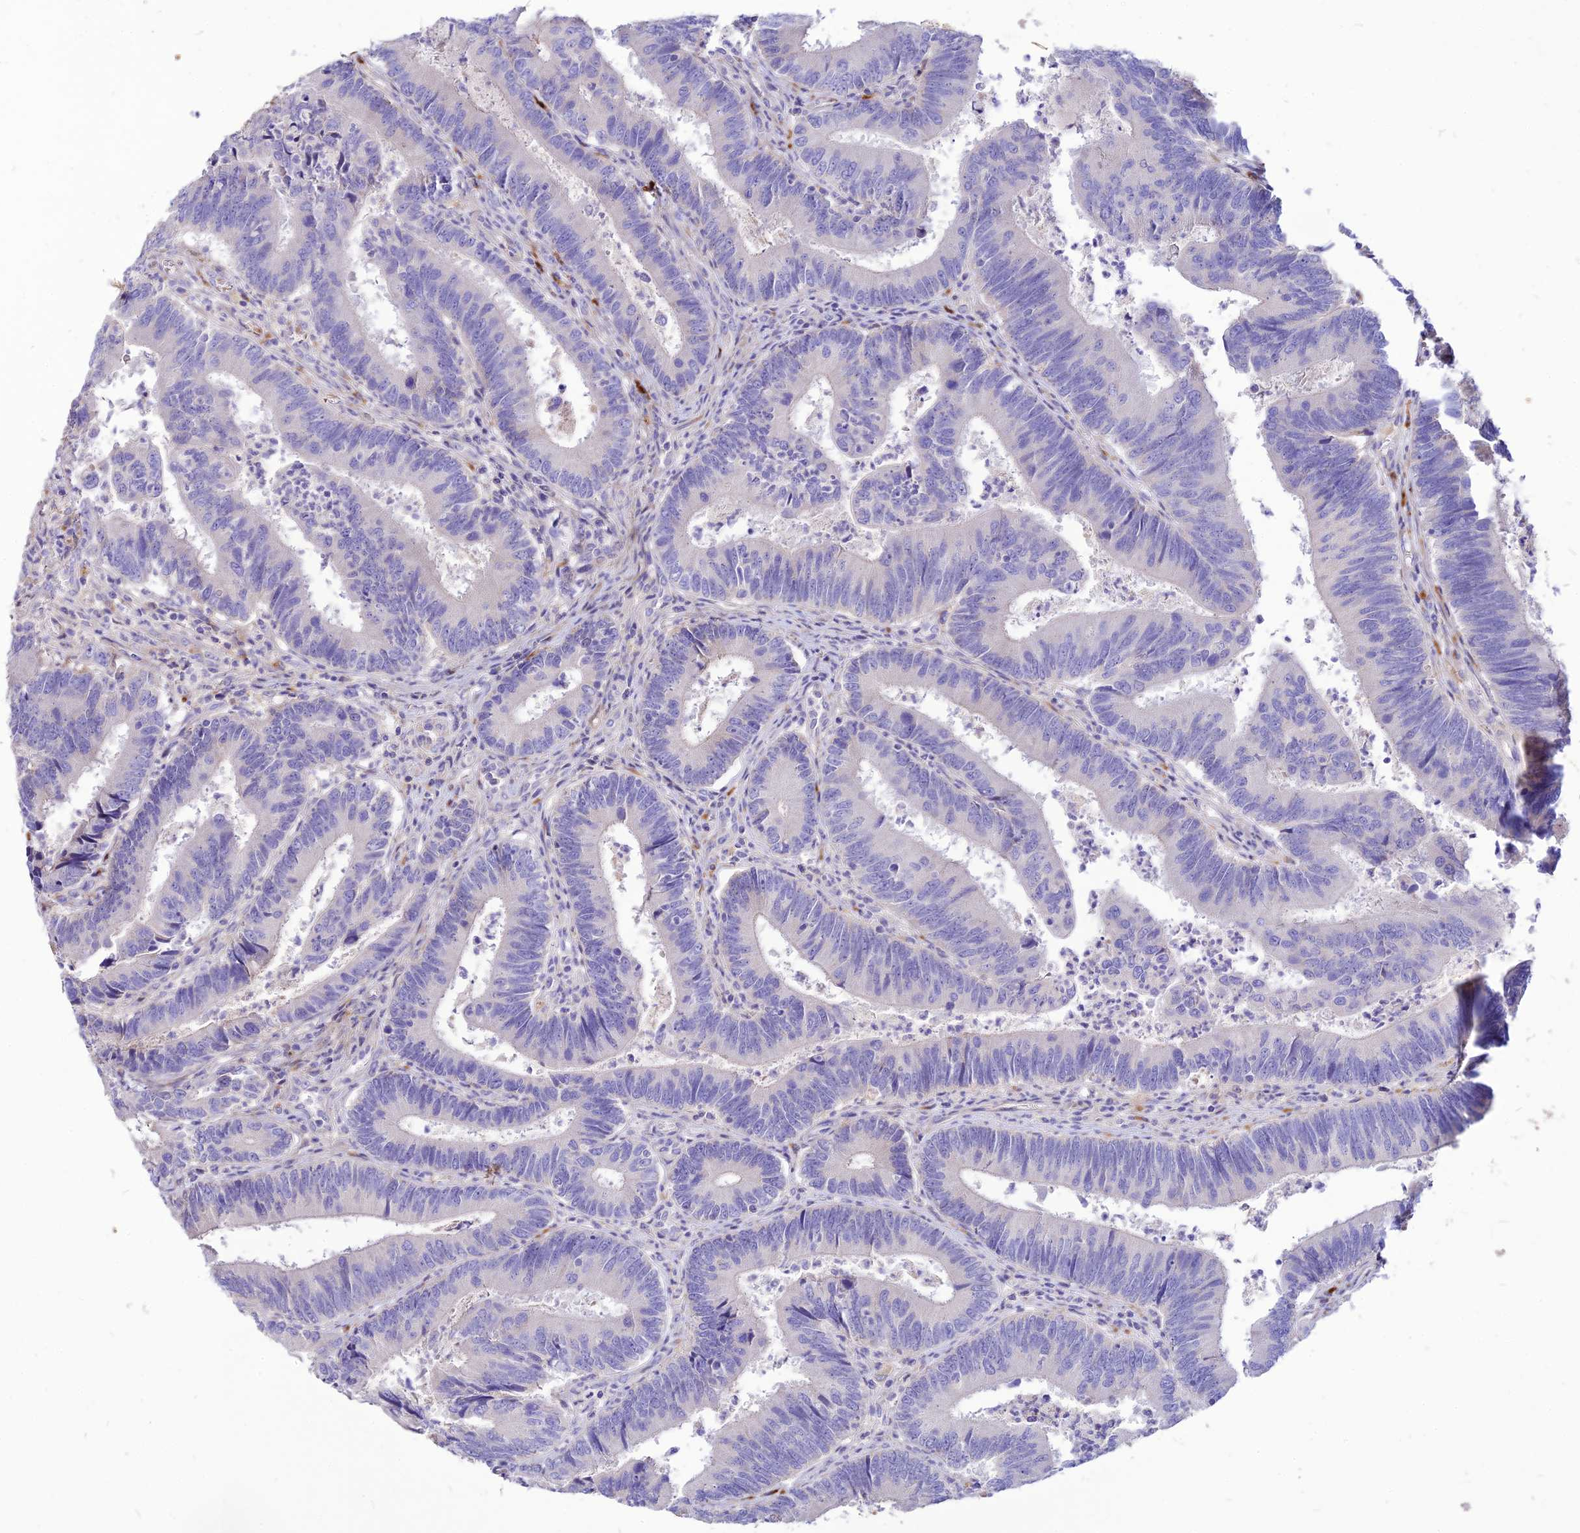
{"staining": {"intensity": "negative", "quantity": "none", "location": "none"}, "tissue": "colorectal cancer", "cell_type": "Tumor cells", "image_type": "cancer", "snomed": [{"axis": "morphology", "description": "Adenocarcinoma, NOS"}, {"axis": "topography", "description": "Colon"}], "caption": "Immunohistochemistry (IHC) photomicrograph of neoplastic tissue: colorectal adenocarcinoma stained with DAB displays no significant protein staining in tumor cells.", "gene": "RIMOC1", "patient": {"sex": "female", "age": 67}}